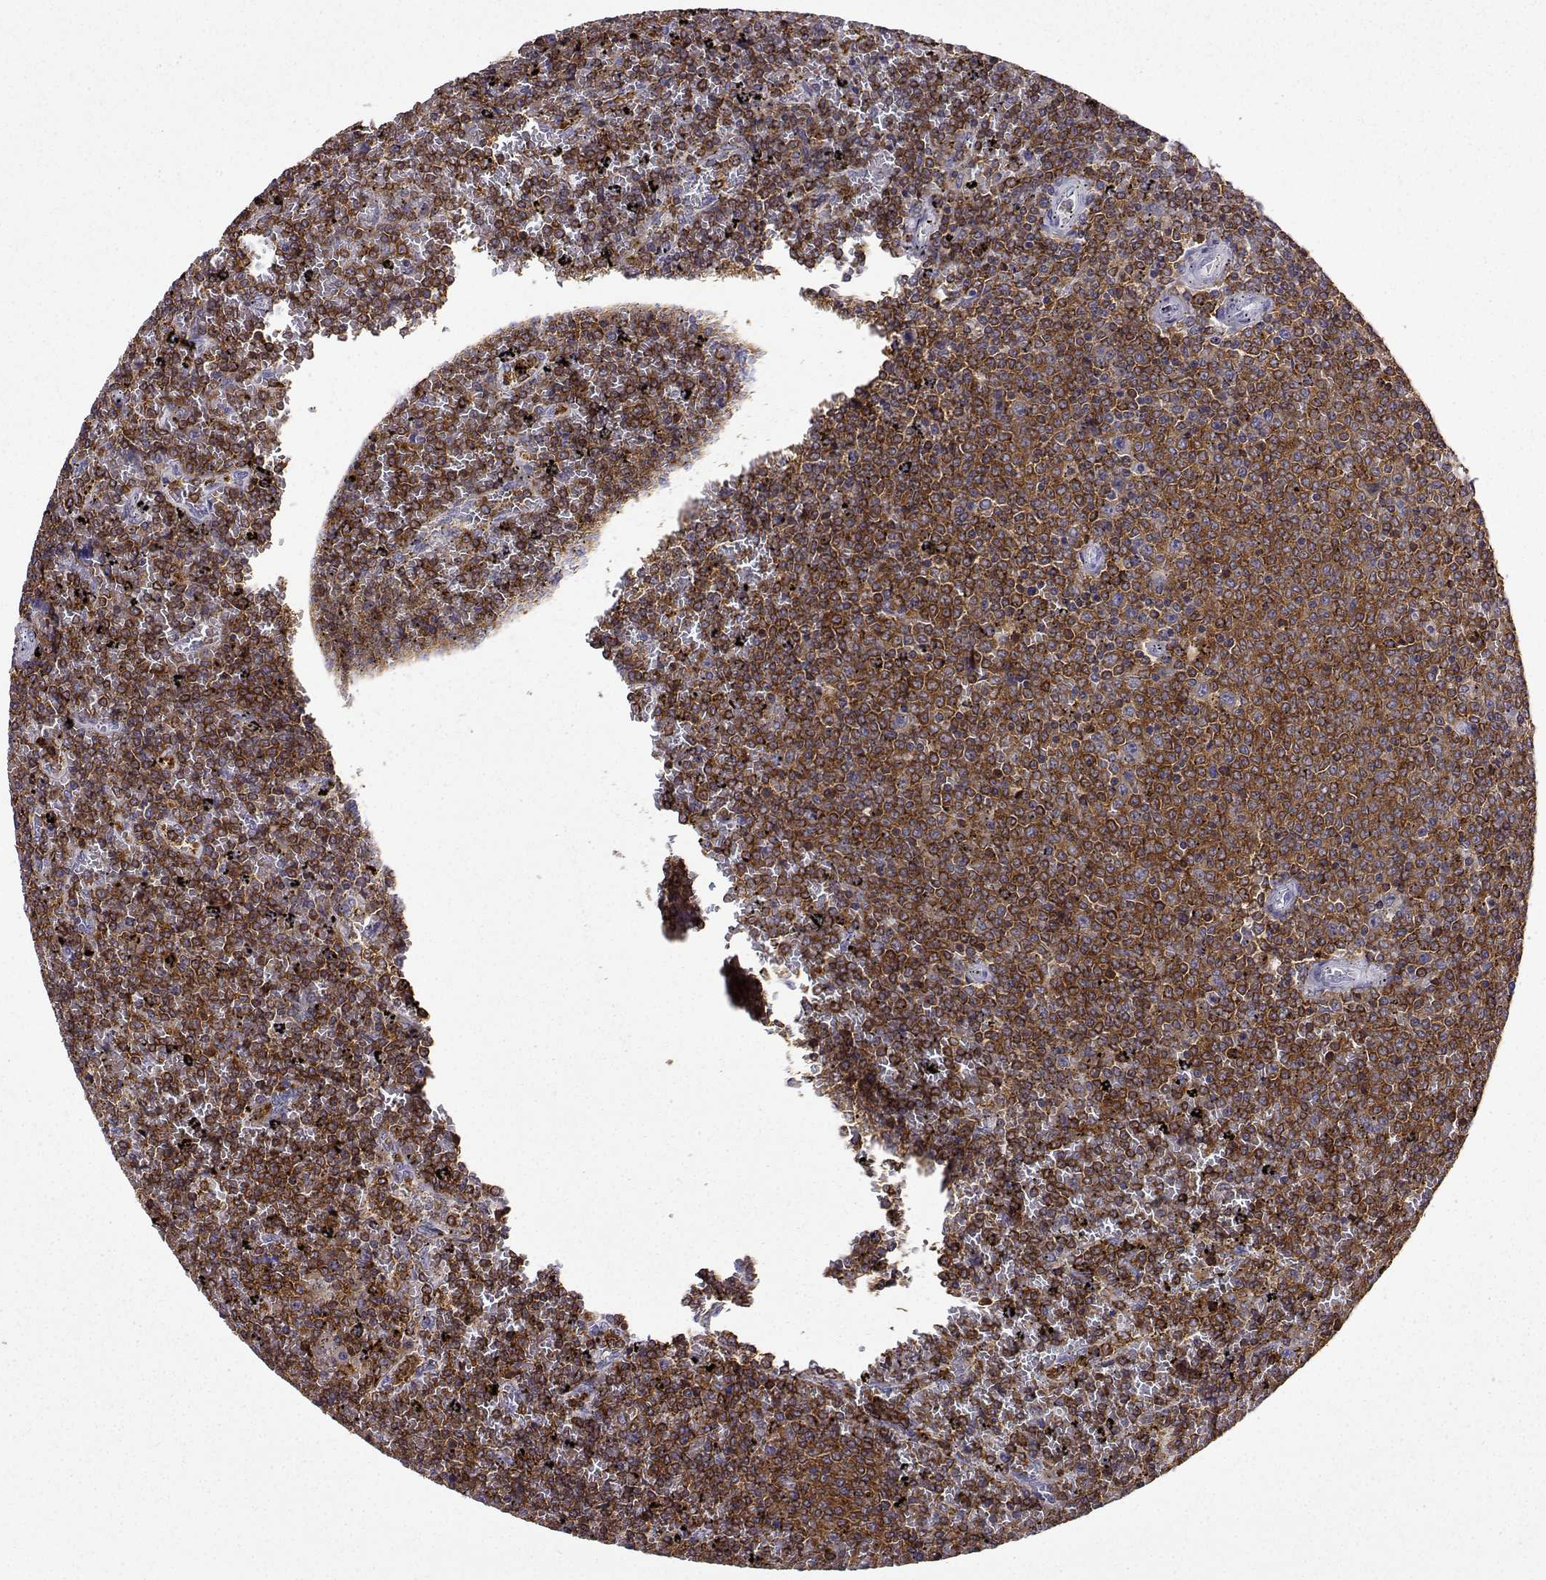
{"staining": {"intensity": "strong", "quantity": ">75%", "location": "cytoplasmic/membranous"}, "tissue": "lymphoma", "cell_type": "Tumor cells", "image_type": "cancer", "snomed": [{"axis": "morphology", "description": "Malignant lymphoma, non-Hodgkin's type, Low grade"}, {"axis": "topography", "description": "Spleen"}], "caption": "An image showing strong cytoplasmic/membranous staining in approximately >75% of tumor cells in lymphoma, as visualized by brown immunohistochemical staining.", "gene": "DOCK10", "patient": {"sex": "female", "age": 77}}